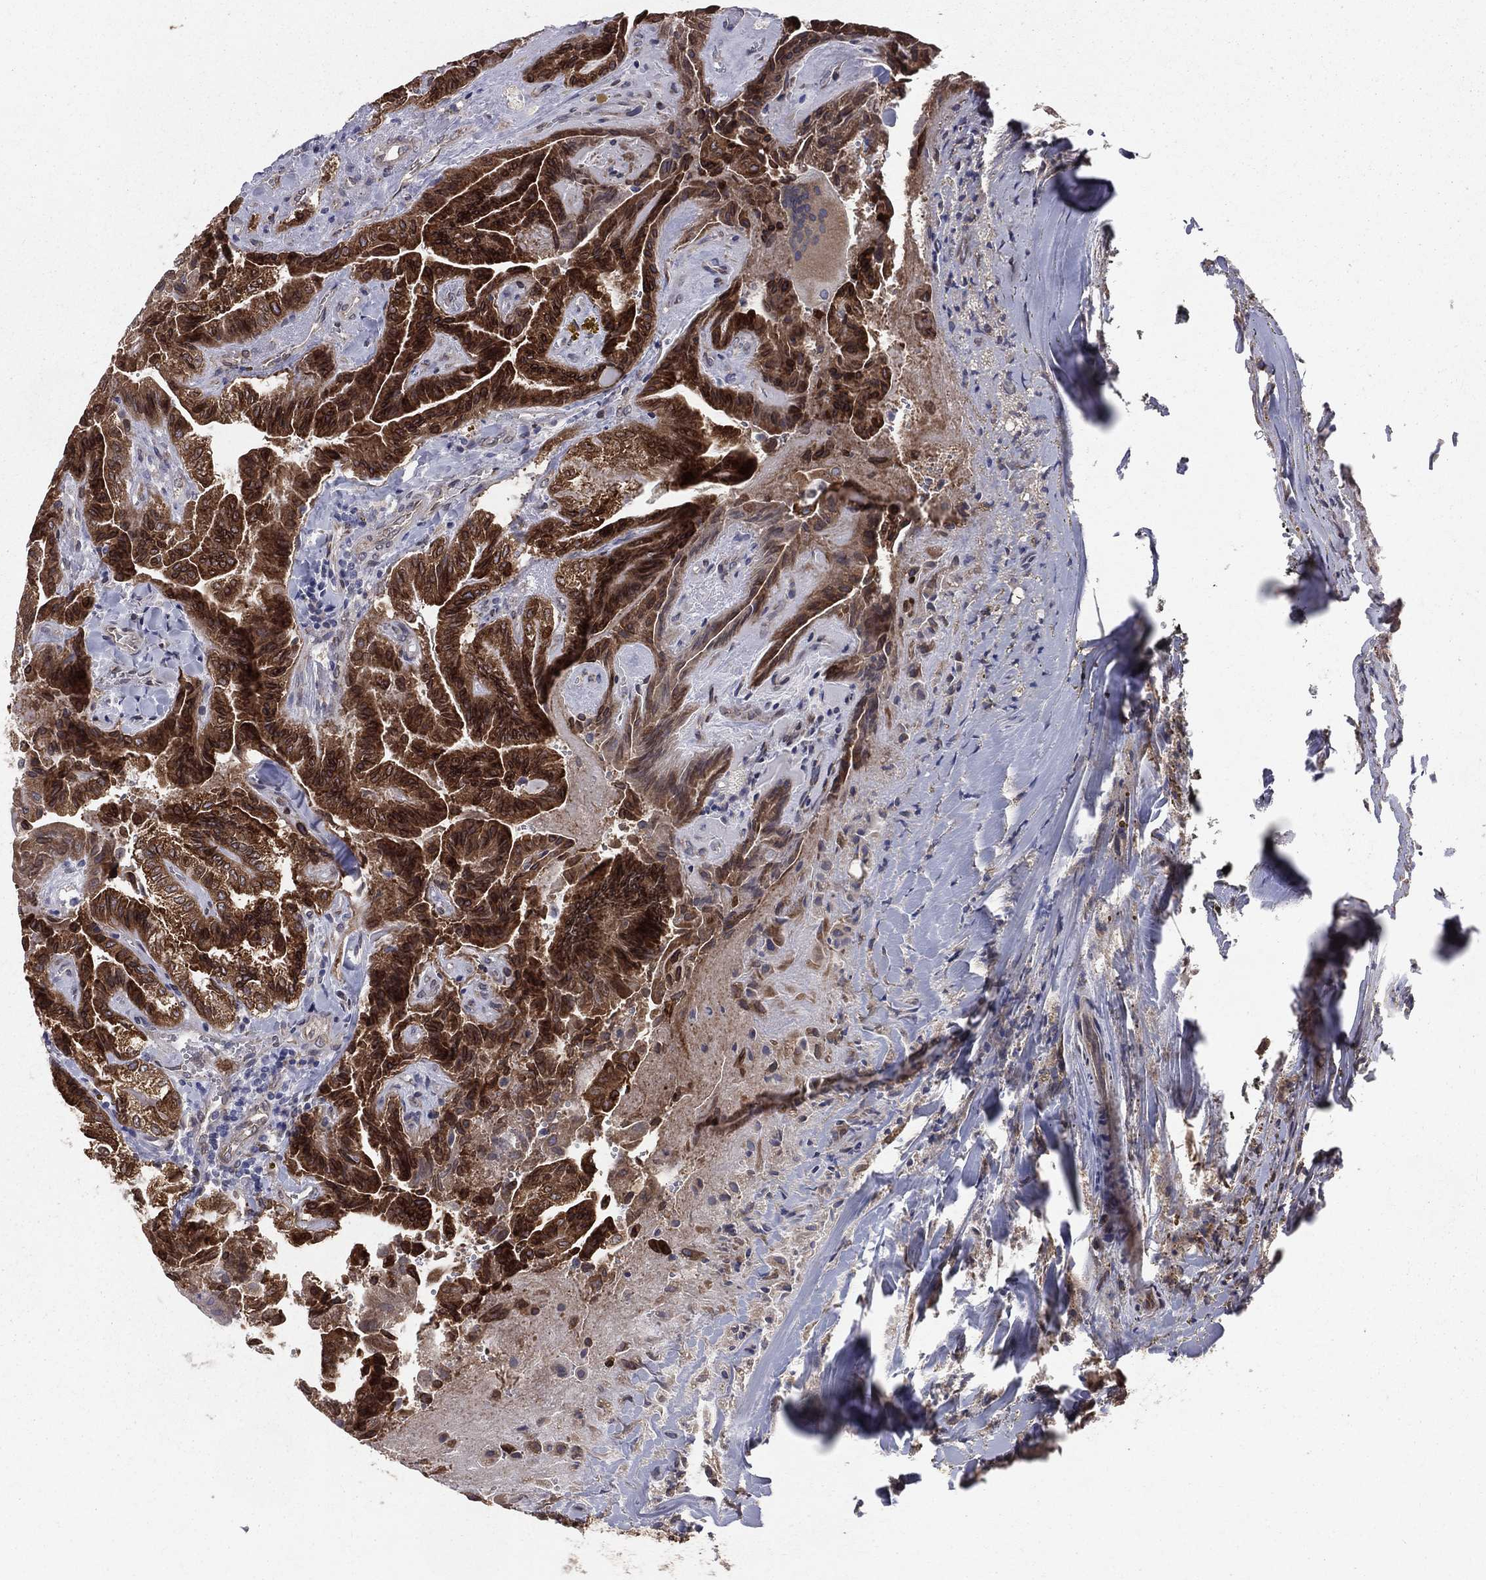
{"staining": {"intensity": "strong", "quantity": ">75%", "location": "cytoplasmic/membranous"}, "tissue": "thyroid cancer", "cell_type": "Tumor cells", "image_type": "cancer", "snomed": [{"axis": "morphology", "description": "Papillary adenocarcinoma, NOS"}, {"axis": "topography", "description": "Thyroid gland"}], "caption": "This is a photomicrograph of immunohistochemistry (IHC) staining of thyroid cancer, which shows strong positivity in the cytoplasmic/membranous of tumor cells.", "gene": "PGRMC1", "patient": {"sex": "female", "age": 68}}